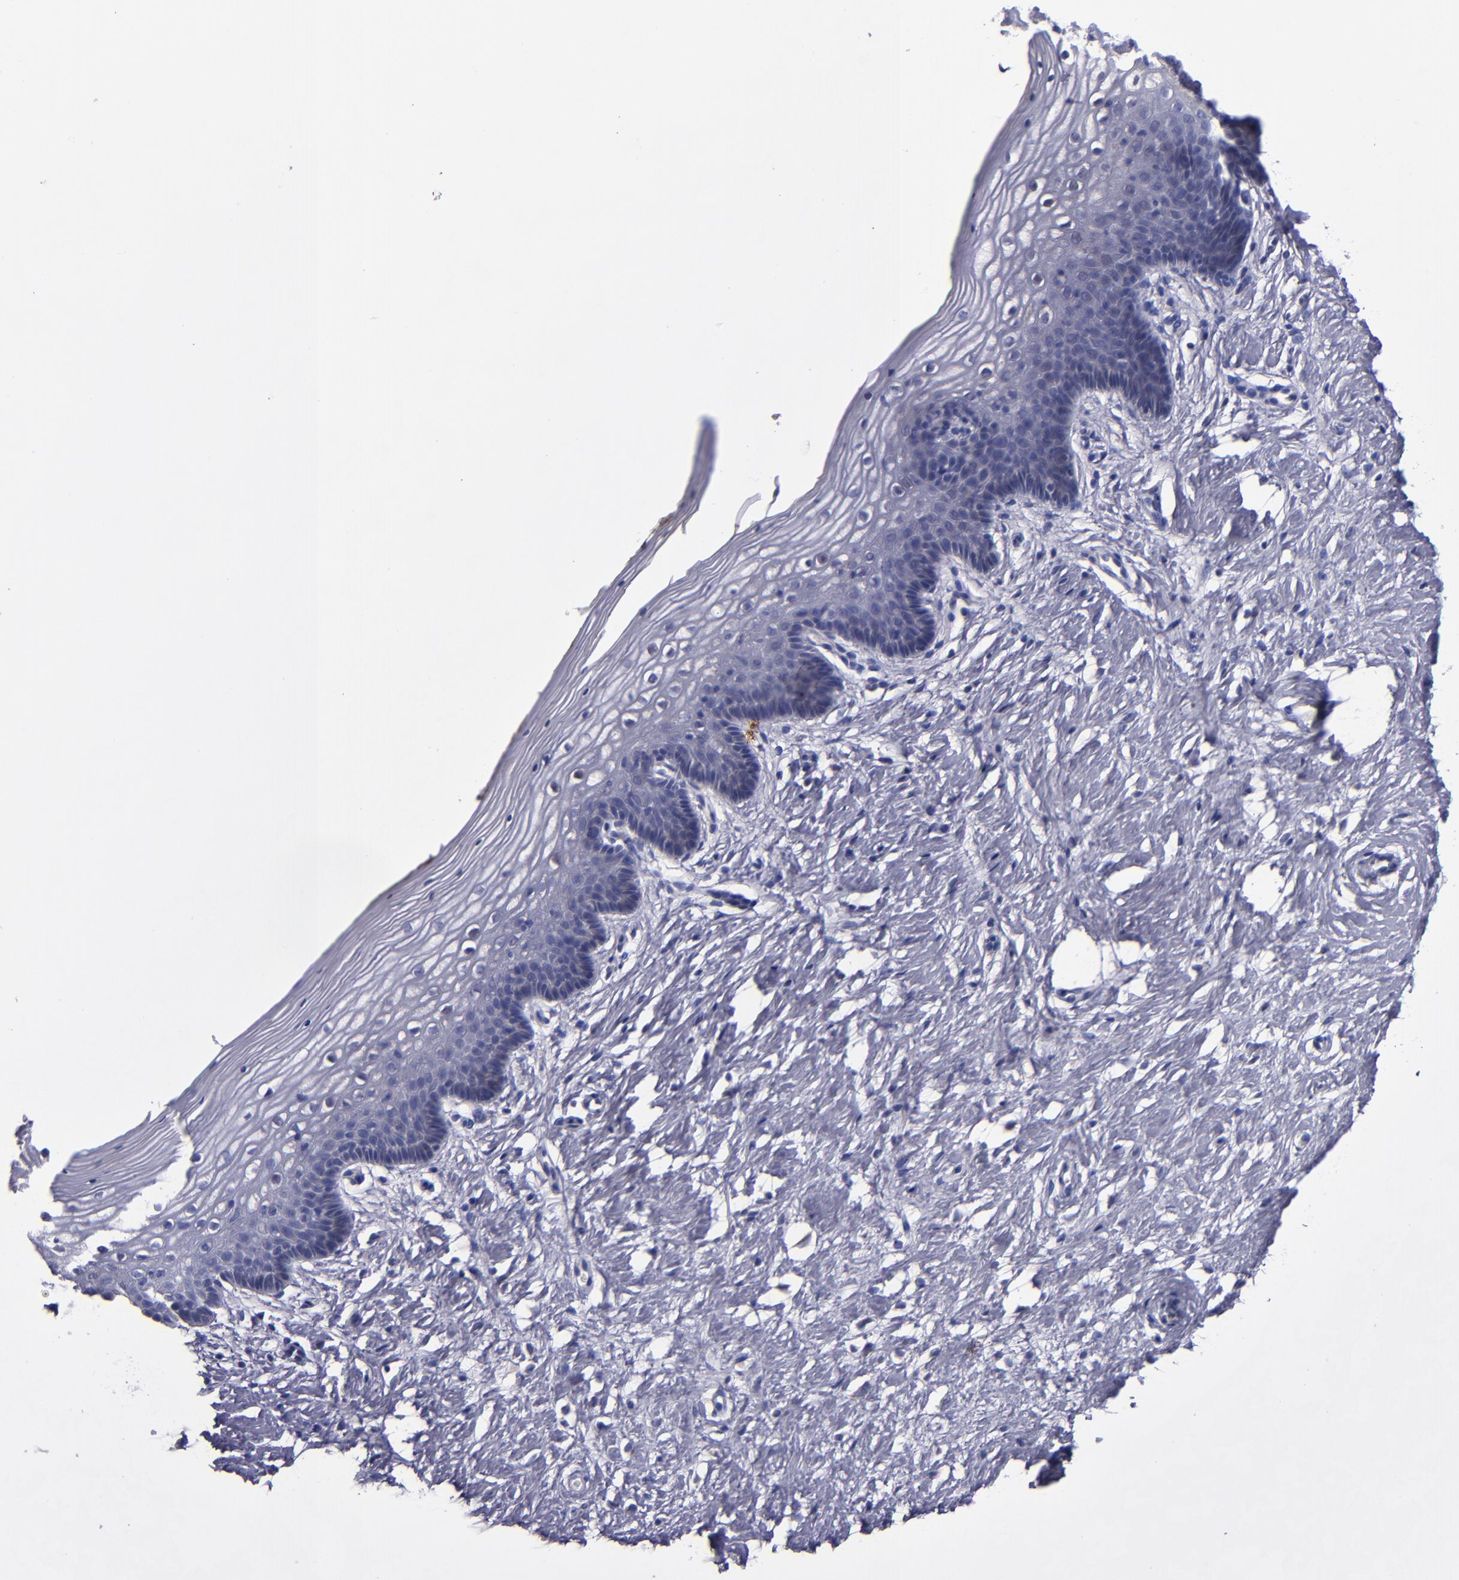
{"staining": {"intensity": "negative", "quantity": "none", "location": "none"}, "tissue": "vagina", "cell_type": "Squamous epithelial cells", "image_type": "normal", "snomed": [{"axis": "morphology", "description": "Normal tissue, NOS"}, {"axis": "topography", "description": "Vagina"}], "caption": "Immunohistochemical staining of normal vagina exhibits no significant expression in squamous epithelial cells.", "gene": "RAB41", "patient": {"sex": "female", "age": 46}}